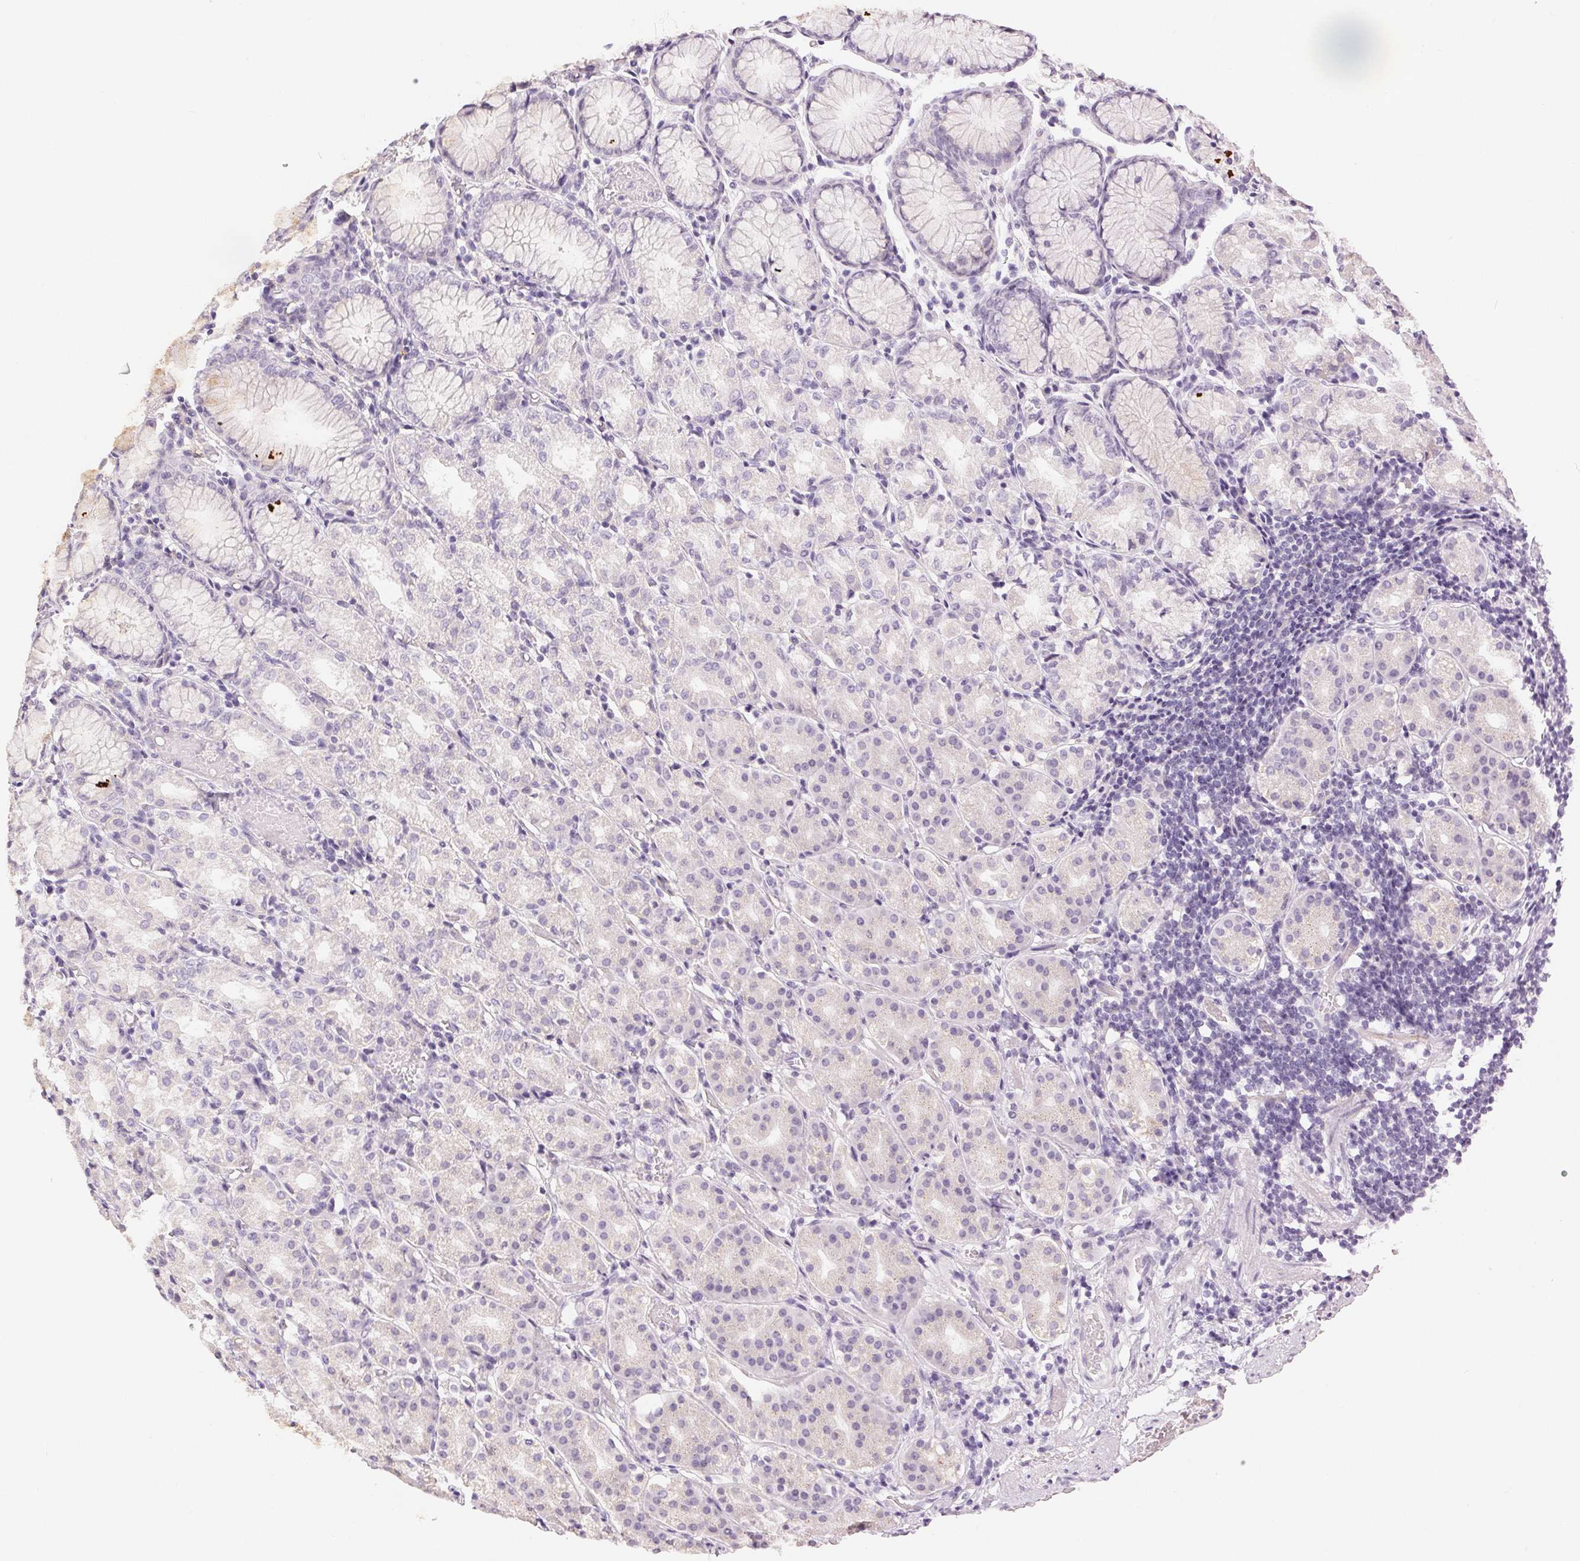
{"staining": {"intensity": "weak", "quantity": "<25%", "location": "cytoplasmic/membranous"}, "tissue": "stomach", "cell_type": "Glandular cells", "image_type": "normal", "snomed": [{"axis": "morphology", "description": "Normal tissue, NOS"}, {"axis": "topography", "description": "Stomach"}], "caption": "High magnification brightfield microscopy of normal stomach stained with DAB (3,3'-diaminobenzidine) (brown) and counterstained with hematoxylin (blue): glandular cells show no significant expression.", "gene": "MIOX", "patient": {"sex": "female", "age": 57}}